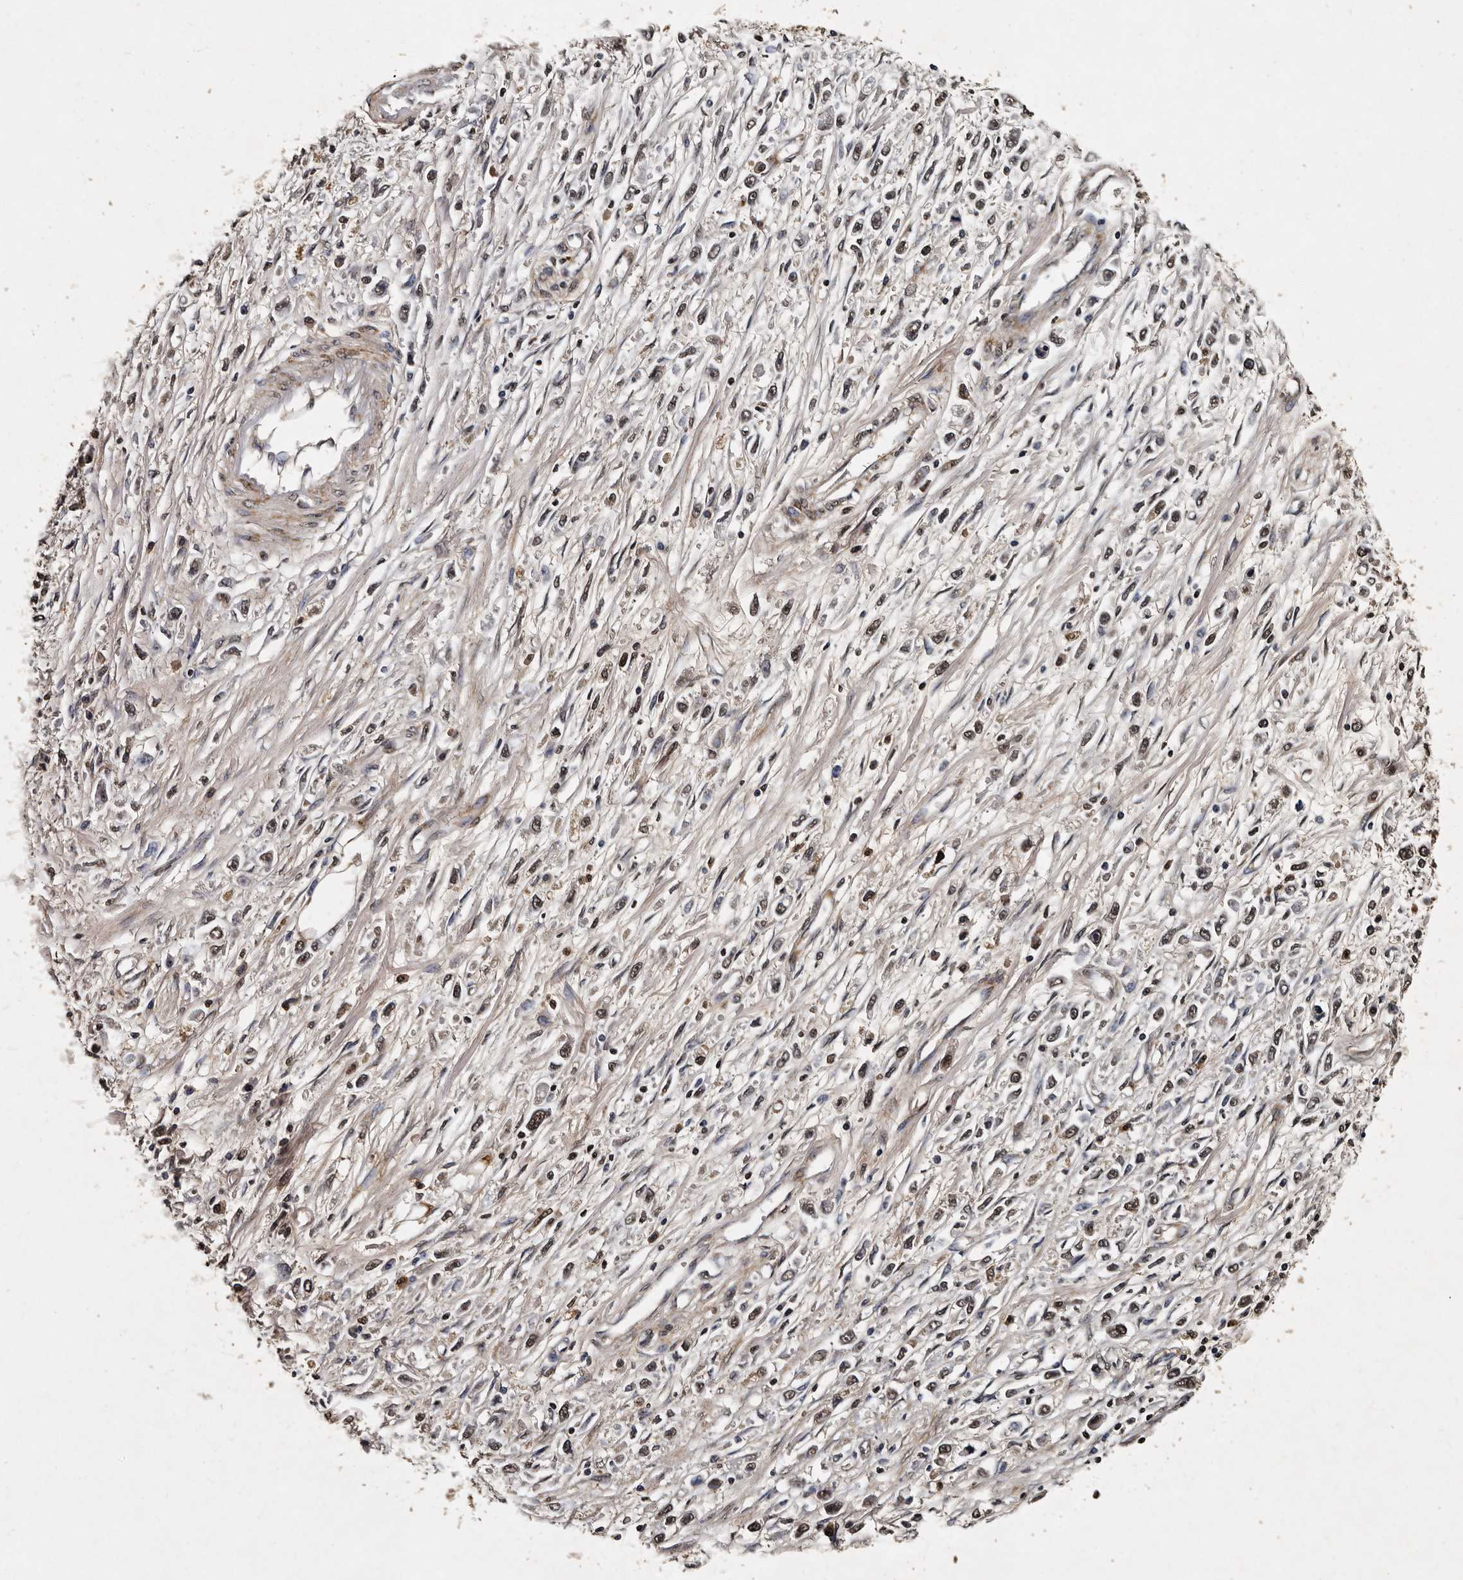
{"staining": {"intensity": "moderate", "quantity": ">75%", "location": "nuclear"}, "tissue": "stomach cancer", "cell_type": "Tumor cells", "image_type": "cancer", "snomed": [{"axis": "morphology", "description": "Adenocarcinoma, NOS"}, {"axis": "topography", "description": "Stomach"}], "caption": "Immunohistochemistry (IHC) photomicrograph of stomach cancer (adenocarcinoma) stained for a protein (brown), which reveals medium levels of moderate nuclear positivity in about >75% of tumor cells.", "gene": "CPNE3", "patient": {"sex": "female", "age": 59}}